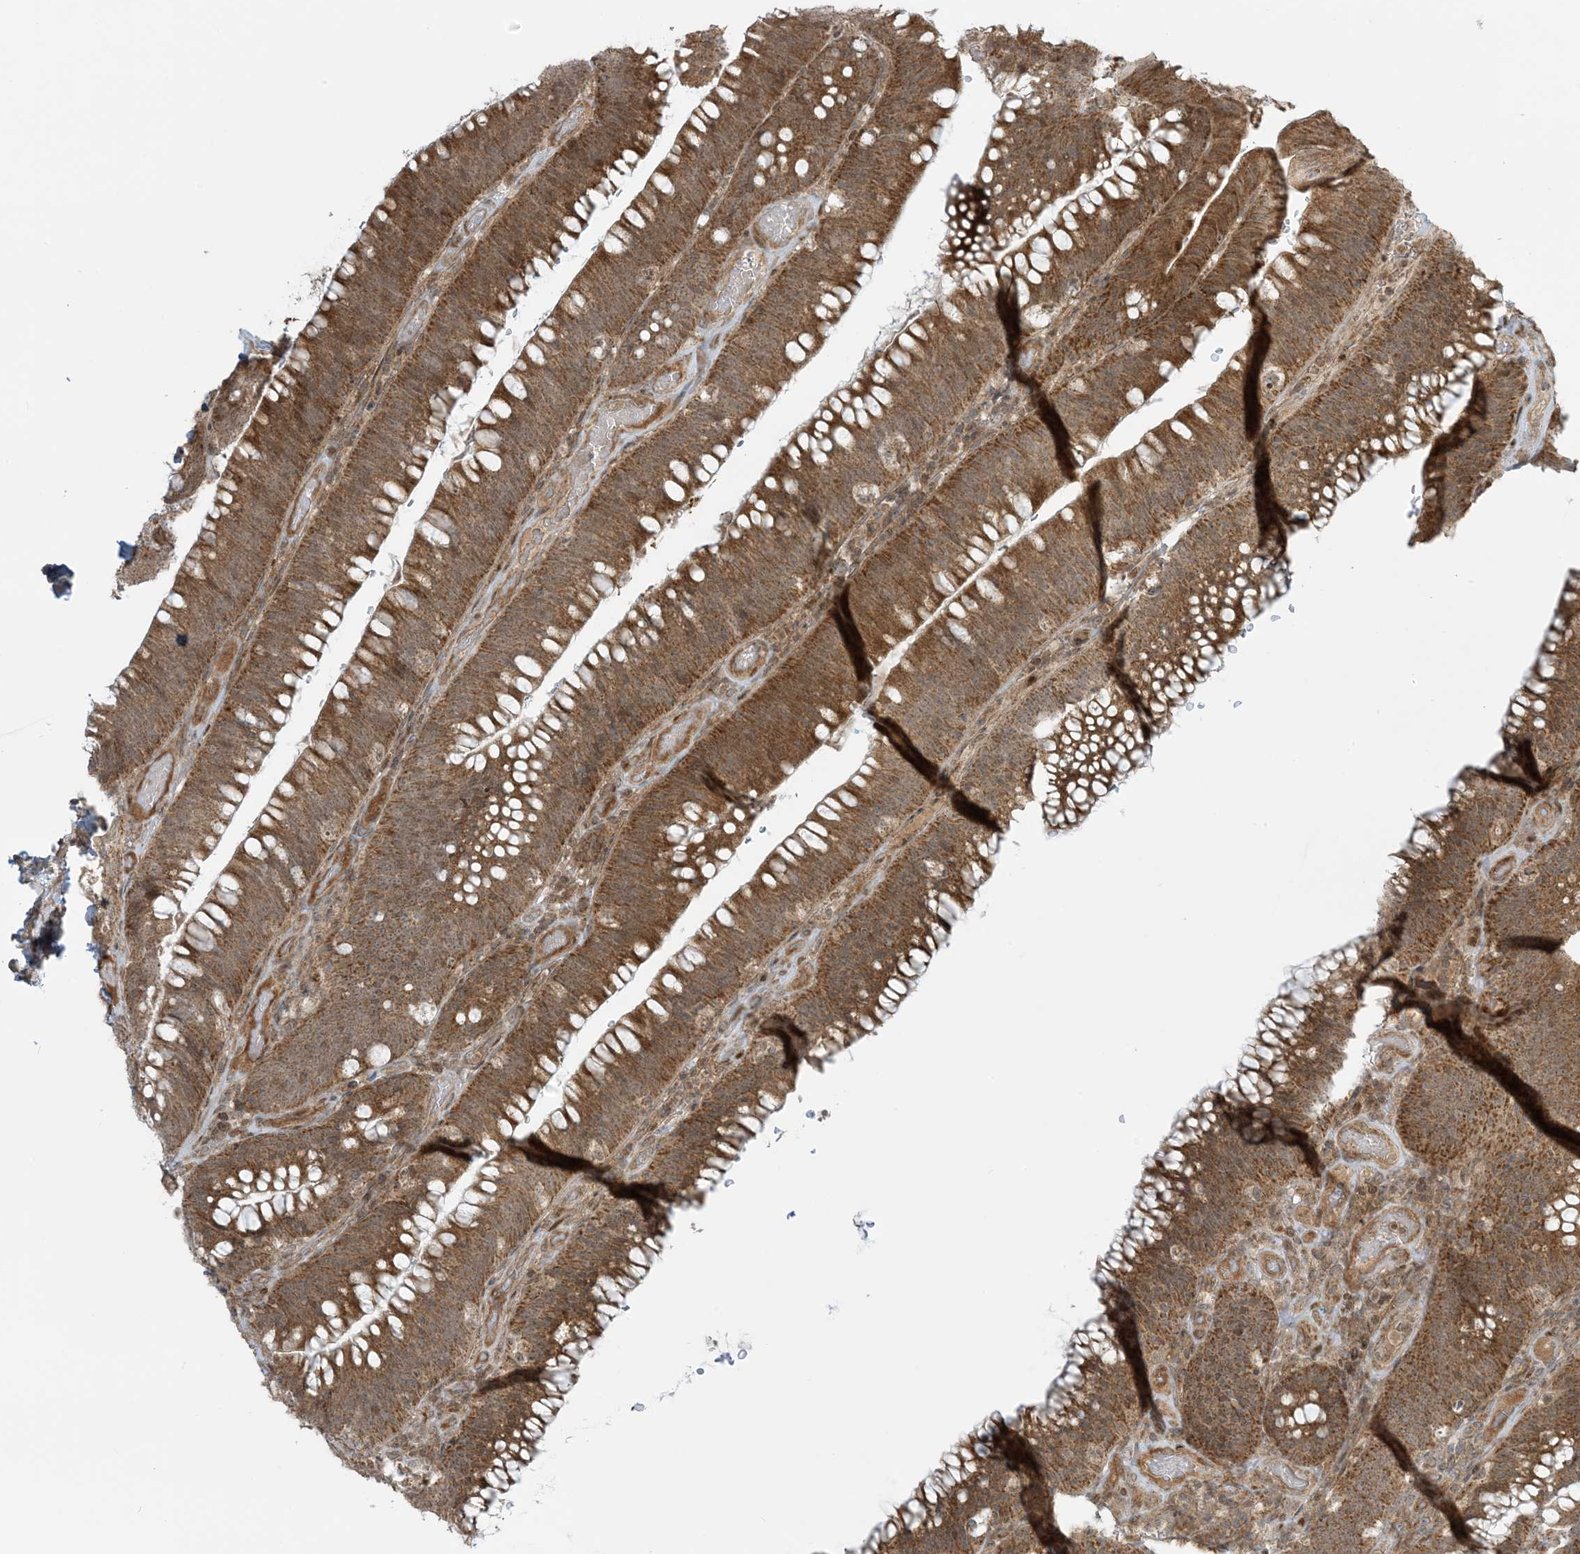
{"staining": {"intensity": "strong", "quantity": ">75%", "location": "cytoplasmic/membranous"}, "tissue": "colorectal cancer", "cell_type": "Tumor cells", "image_type": "cancer", "snomed": [{"axis": "morphology", "description": "Normal tissue, NOS"}, {"axis": "topography", "description": "Colon"}], "caption": "IHC photomicrograph of colorectal cancer stained for a protein (brown), which exhibits high levels of strong cytoplasmic/membranous positivity in approximately >75% of tumor cells.", "gene": "PHLDB2", "patient": {"sex": "female", "age": 82}}